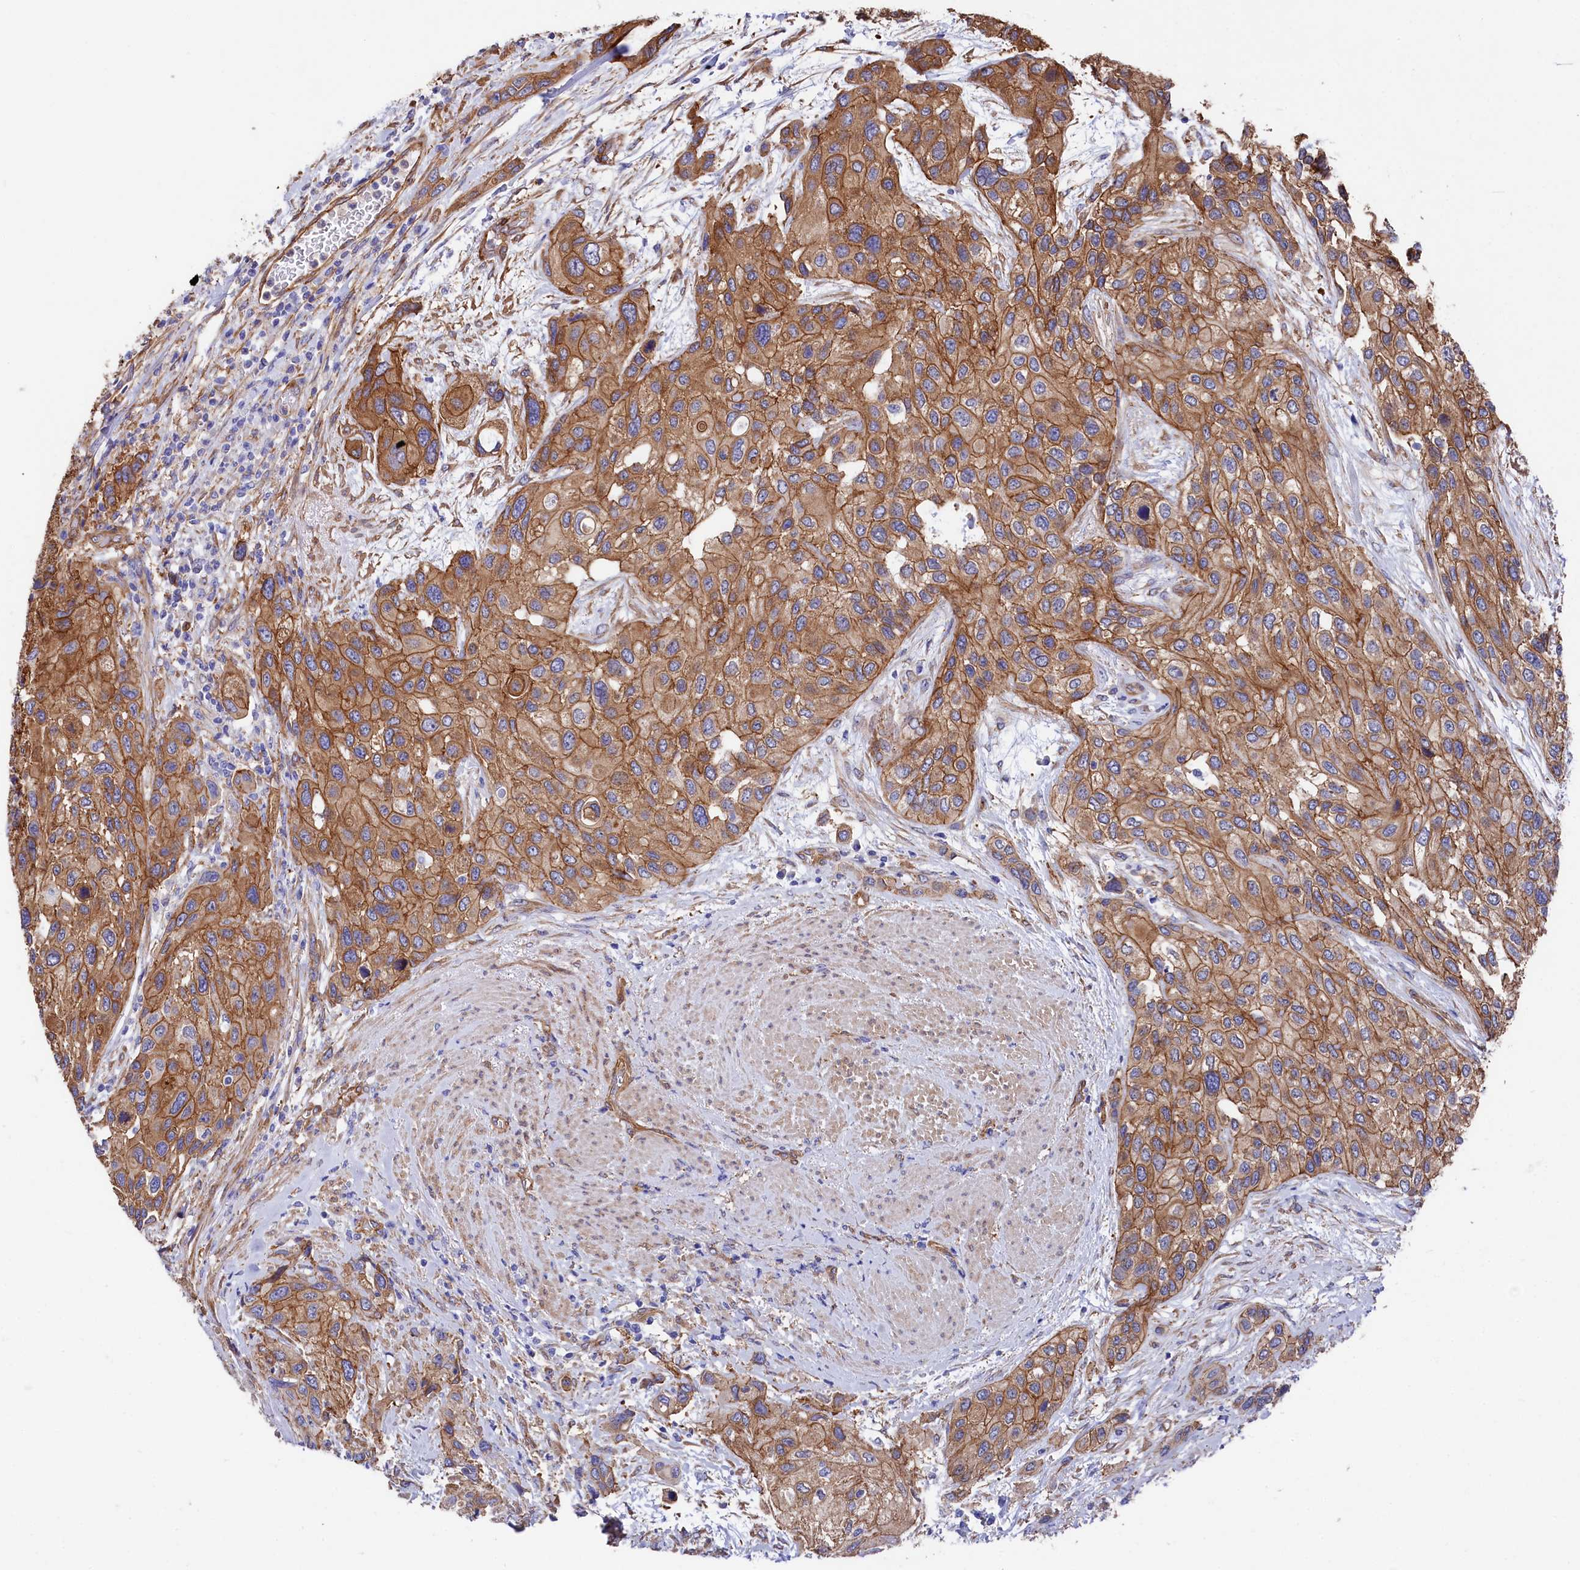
{"staining": {"intensity": "moderate", "quantity": ">75%", "location": "cytoplasmic/membranous"}, "tissue": "urothelial cancer", "cell_type": "Tumor cells", "image_type": "cancer", "snomed": [{"axis": "morphology", "description": "Normal tissue, NOS"}, {"axis": "morphology", "description": "Urothelial carcinoma, High grade"}, {"axis": "topography", "description": "Vascular tissue"}, {"axis": "topography", "description": "Urinary bladder"}], "caption": "A brown stain labels moderate cytoplasmic/membranous staining of a protein in urothelial cancer tumor cells.", "gene": "TNKS1BP1", "patient": {"sex": "female", "age": 56}}